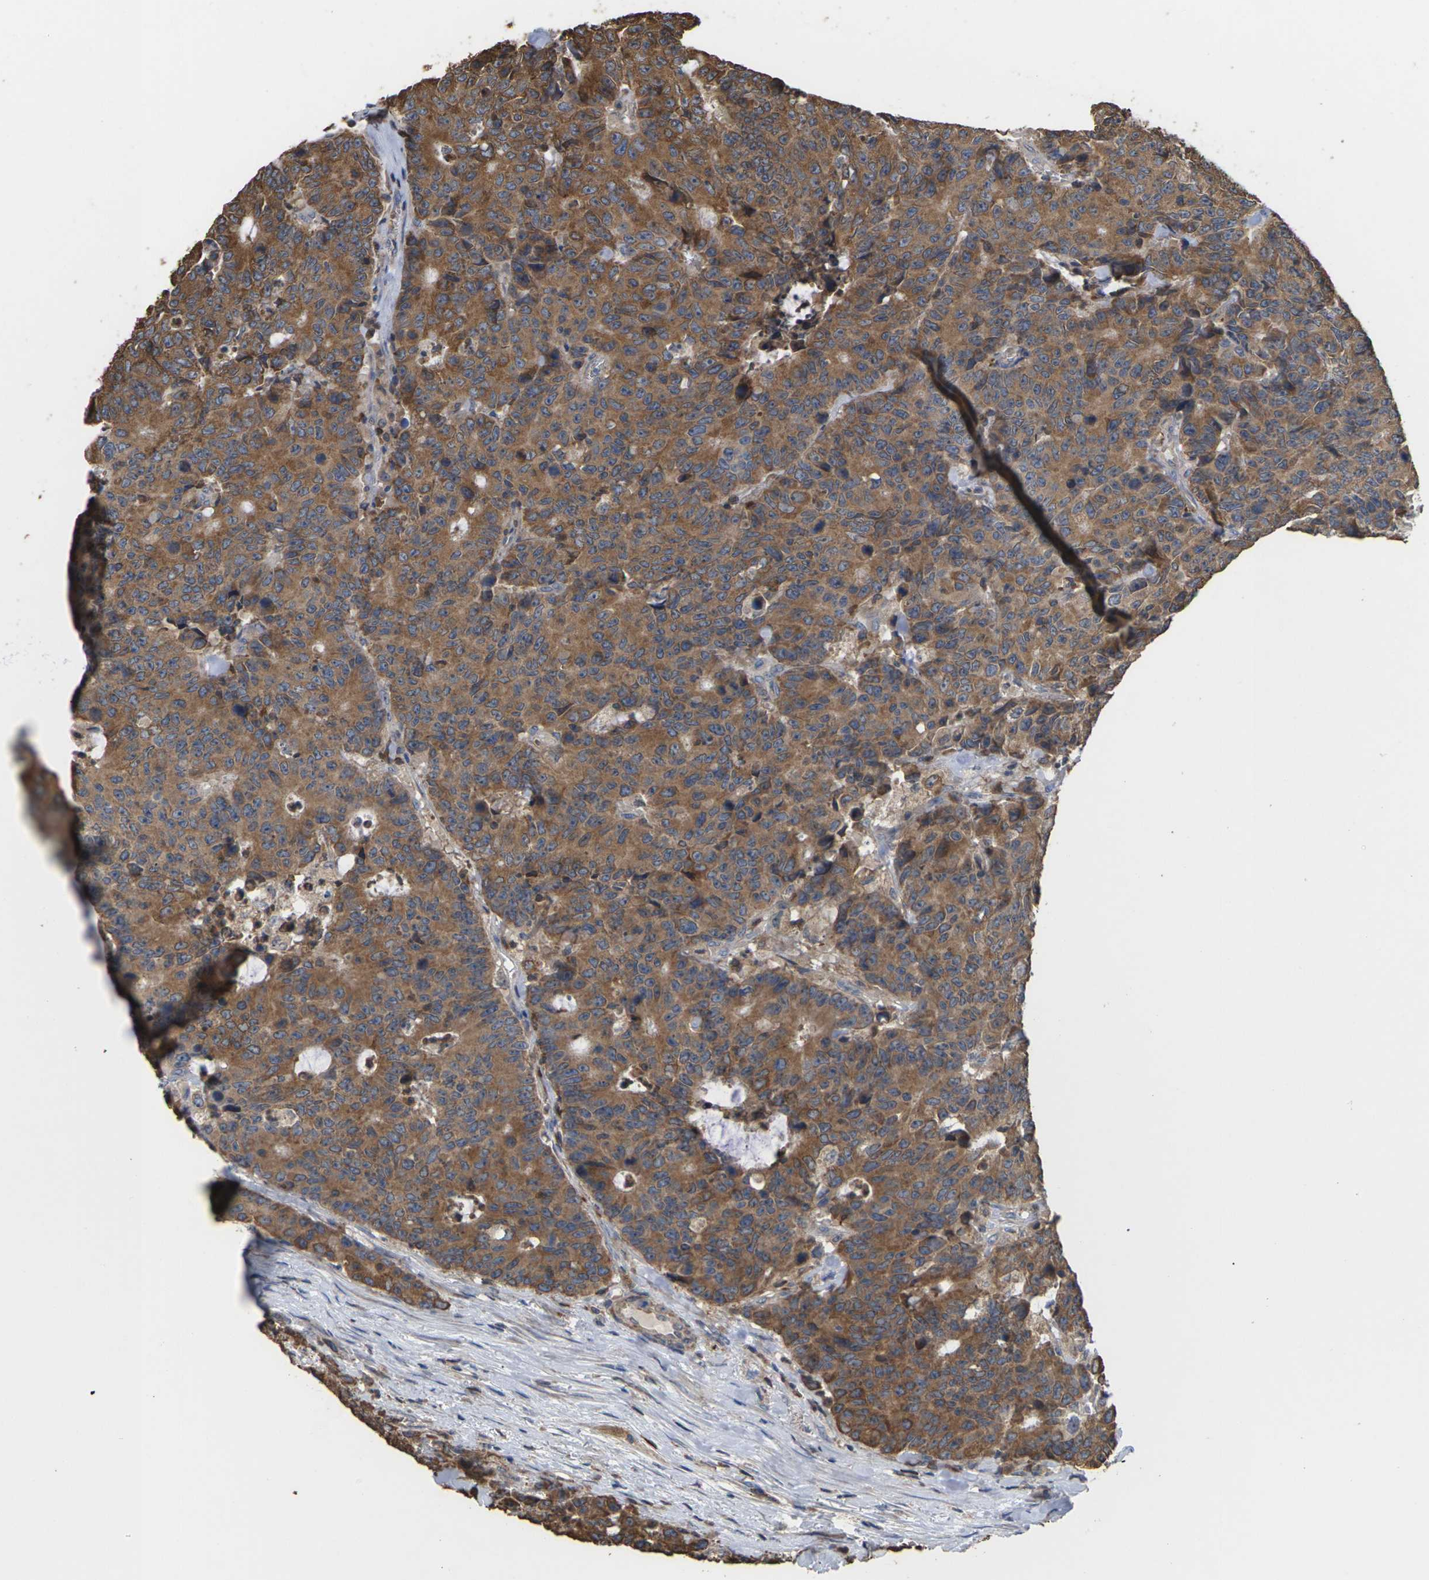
{"staining": {"intensity": "moderate", "quantity": ">75%", "location": "cytoplasmic/membranous"}, "tissue": "colorectal cancer", "cell_type": "Tumor cells", "image_type": "cancer", "snomed": [{"axis": "morphology", "description": "Adenocarcinoma, NOS"}, {"axis": "topography", "description": "Colon"}], "caption": "Protein expression analysis of colorectal cancer (adenocarcinoma) displays moderate cytoplasmic/membranous expression in about >75% of tumor cells.", "gene": "TIAM1", "patient": {"sex": "female", "age": 86}}